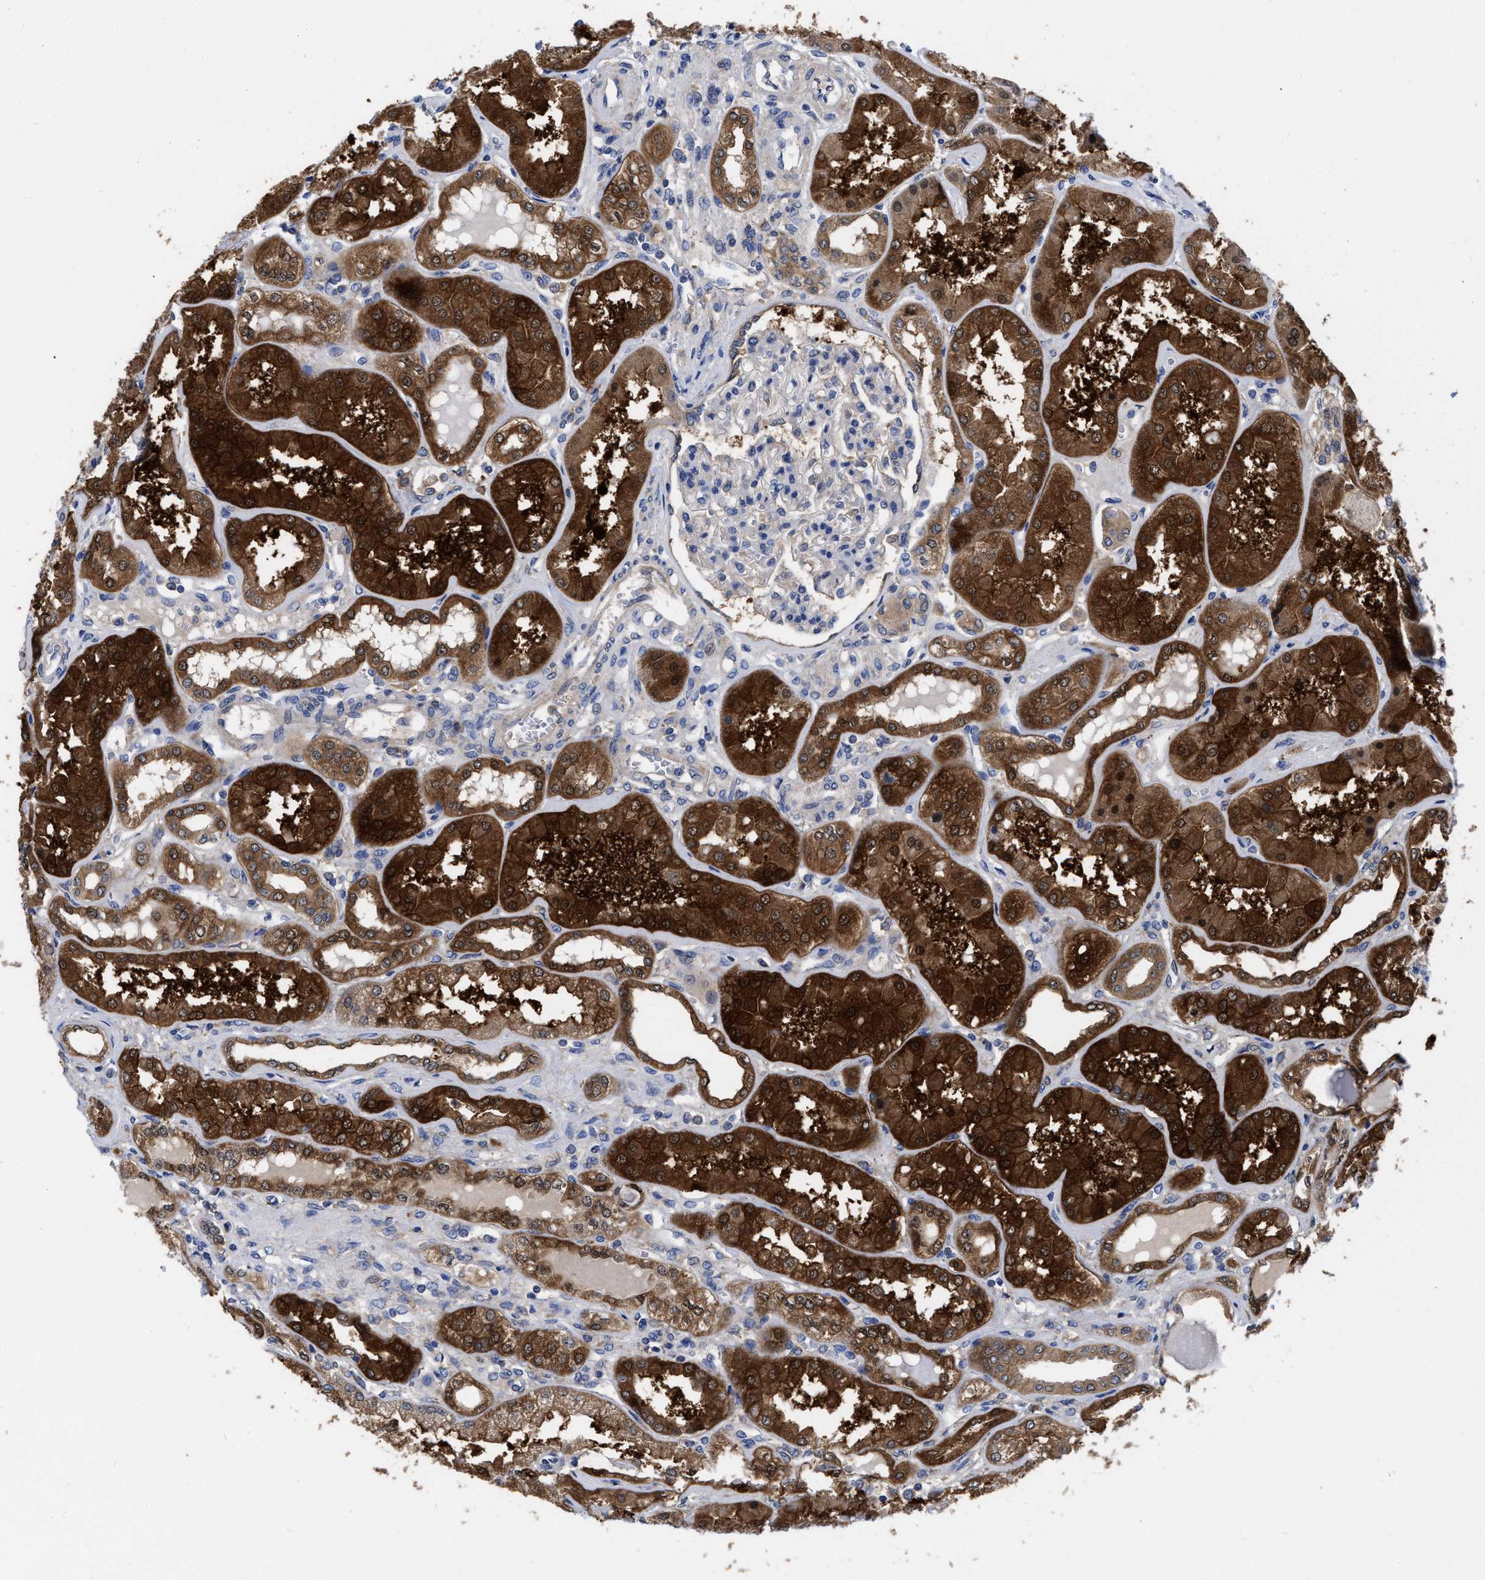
{"staining": {"intensity": "negative", "quantity": "none", "location": "none"}, "tissue": "kidney", "cell_type": "Cells in glomeruli", "image_type": "normal", "snomed": [{"axis": "morphology", "description": "Normal tissue, NOS"}, {"axis": "topography", "description": "Kidney"}], "caption": "An immunohistochemistry (IHC) histopathology image of benign kidney is shown. There is no staining in cells in glomeruli of kidney.", "gene": "RBKS", "patient": {"sex": "female", "age": 56}}